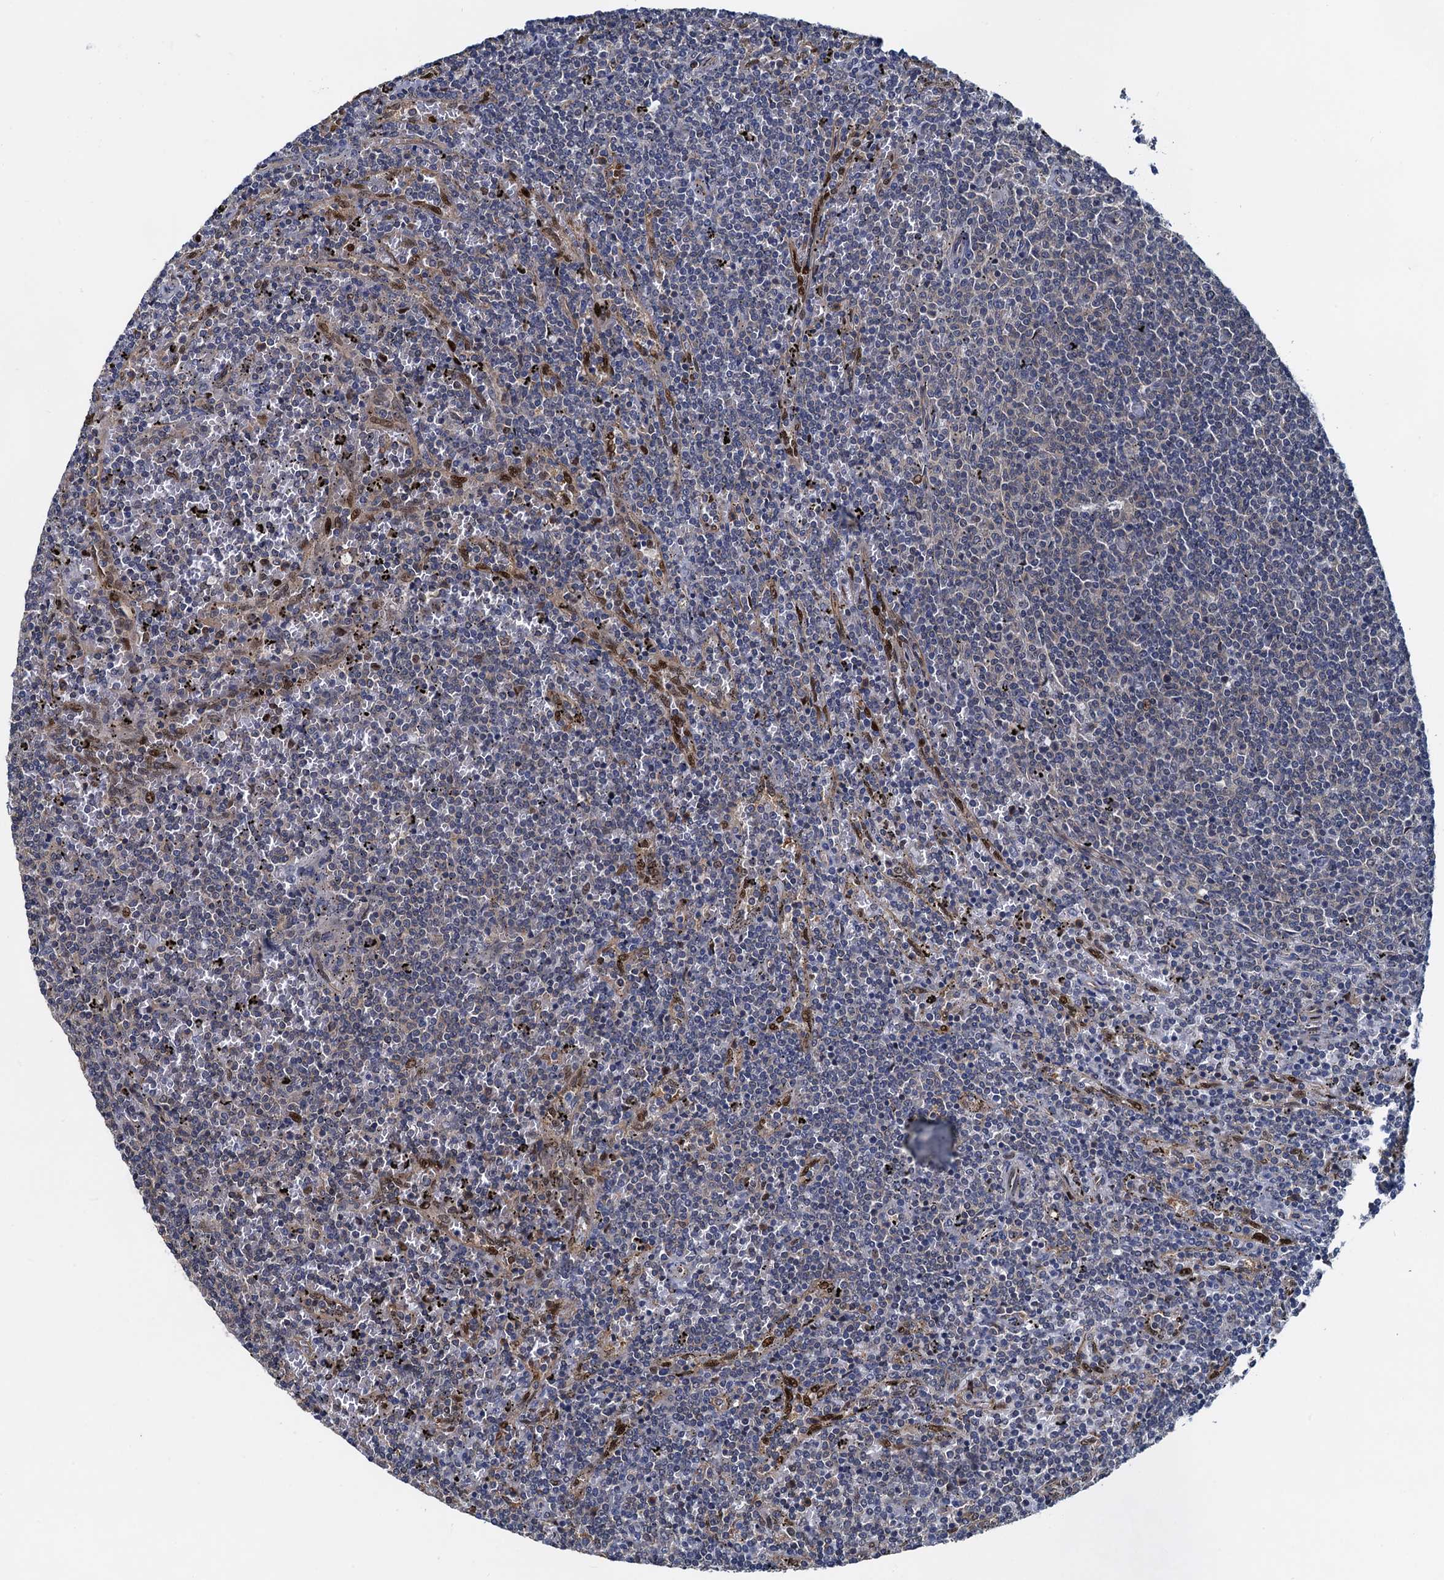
{"staining": {"intensity": "negative", "quantity": "none", "location": "none"}, "tissue": "lymphoma", "cell_type": "Tumor cells", "image_type": "cancer", "snomed": [{"axis": "morphology", "description": "Malignant lymphoma, non-Hodgkin's type, Low grade"}, {"axis": "topography", "description": "Spleen"}], "caption": "IHC of human lymphoma reveals no staining in tumor cells. The staining is performed using DAB brown chromogen with nuclei counter-stained in using hematoxylin.", "gene": "RNF125", "patient": {"sex": "female", "age": 50}}